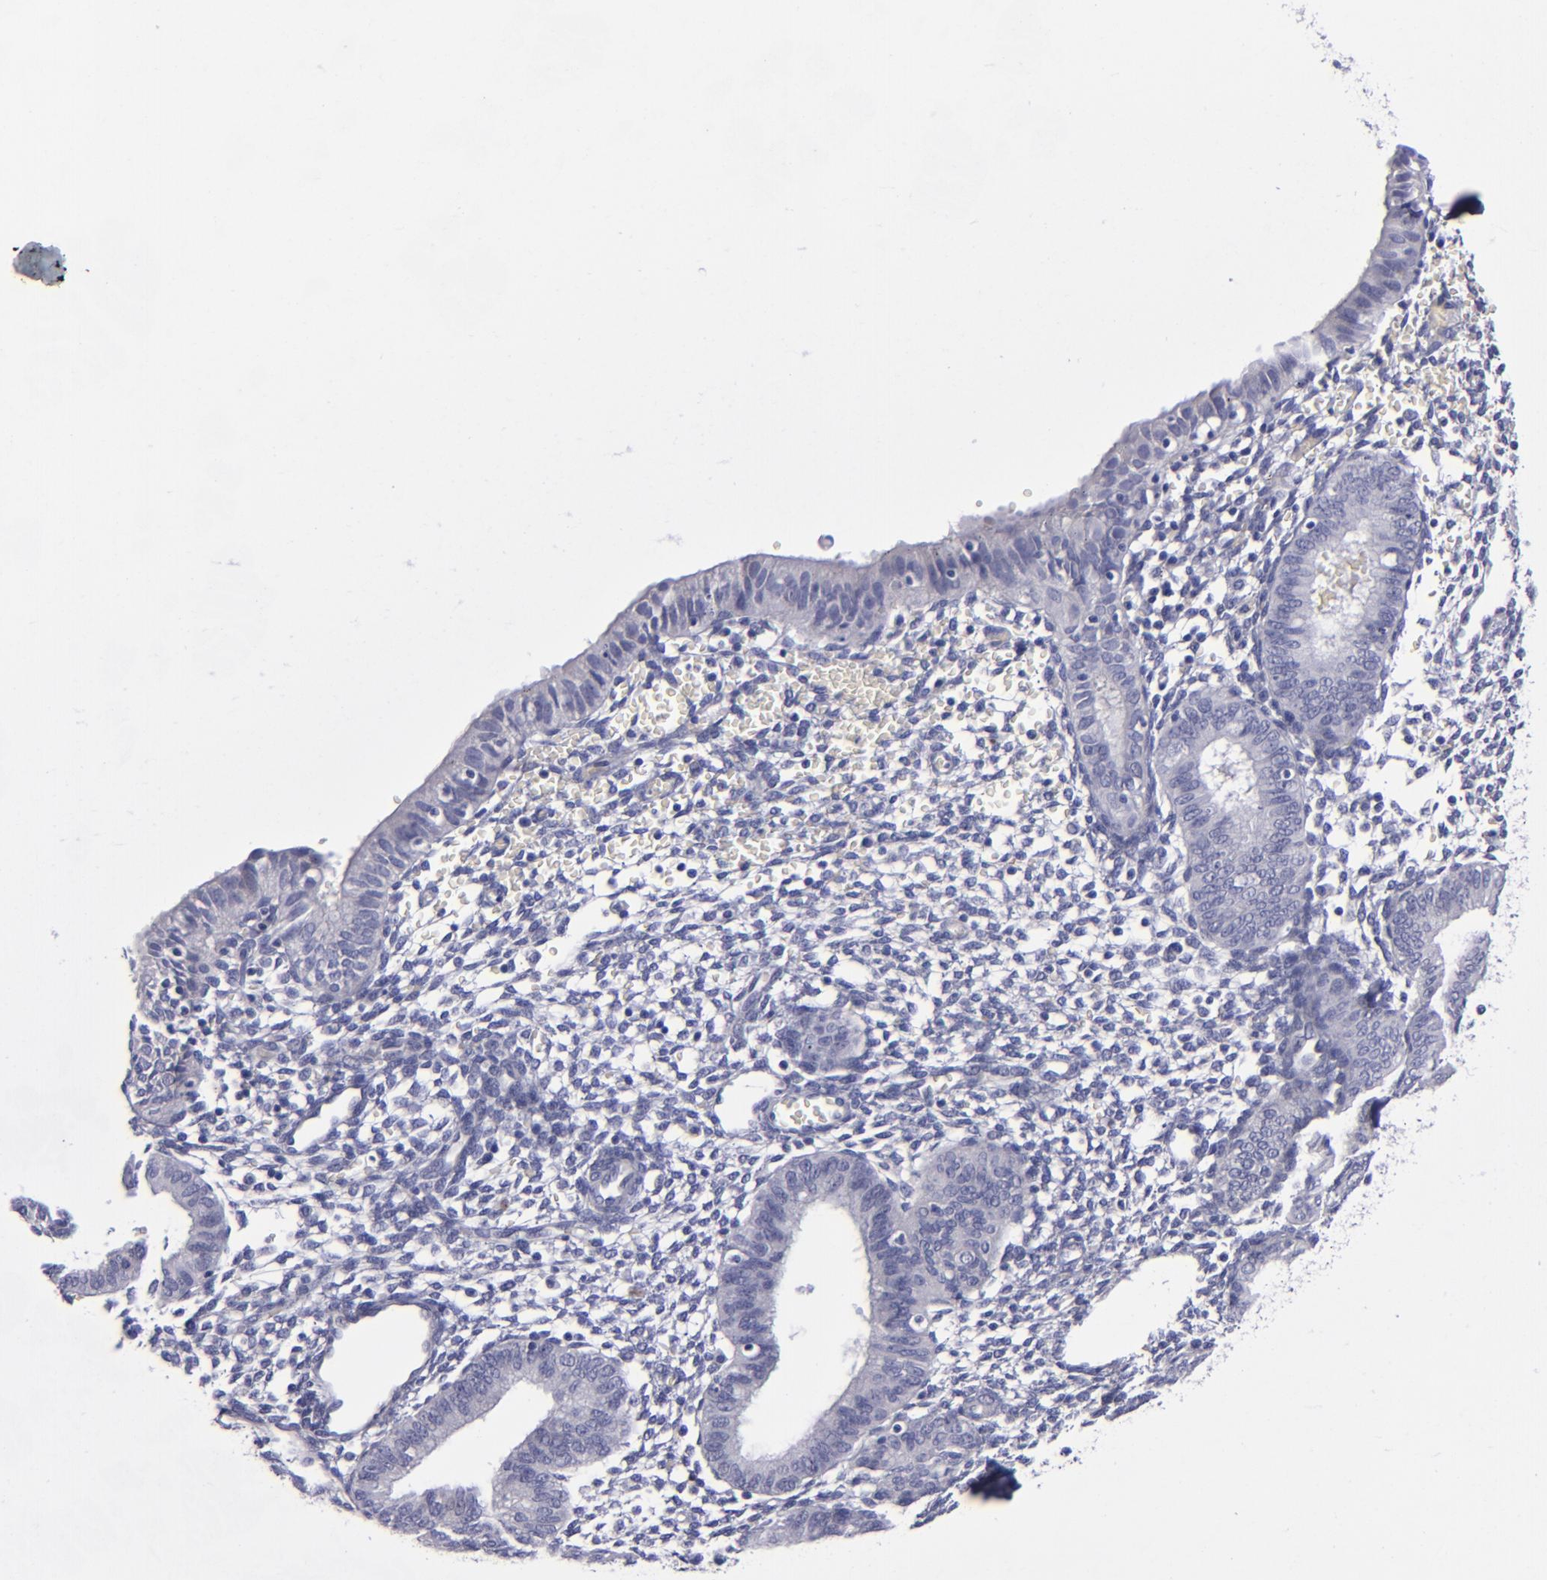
{"staining": {"intensity": "negative", "quantity": "none", "location": "none"}, "tissue": "endometrium", "cell_type": "Cells in endometrial stroma", "image_type": "normal", "snomed": [{"axis": "morphology", "description": "Normal tissue, NOS"}, {"axis": "topography", "description": "Endometrium"}], "caption": "This is an IHC image of benign human endometrium. There is no staining in cells in endometrial stroma.", "gene": "CD22", "patient": {"sex": "female", "age": 61}}